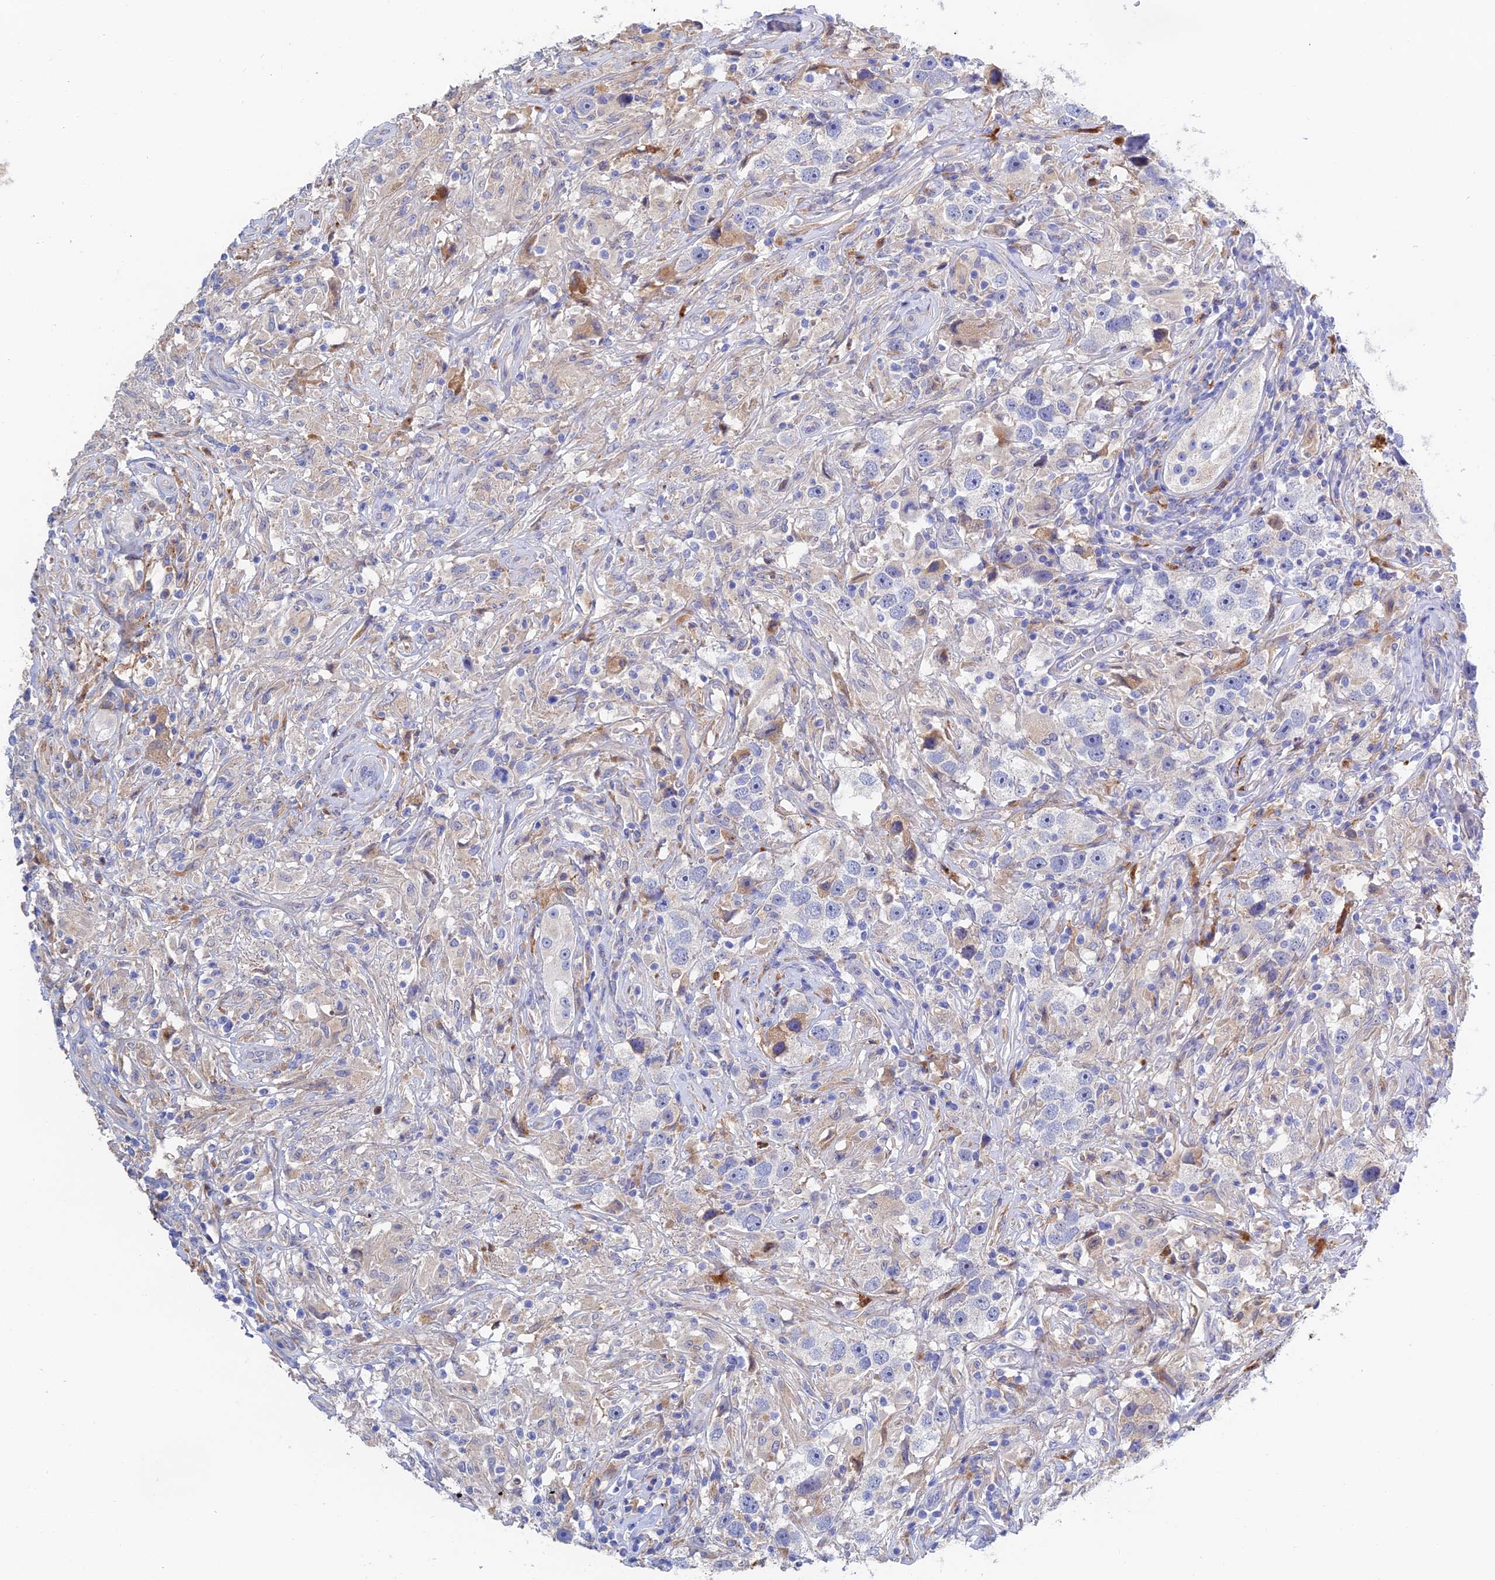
{"staining": {"intensity": "negative", "quantity": "none", "location": "none"}, "tissue": "testis cancer", "cell_type": "Tumor cells", "image_type": "cancer", "snomed": [{"axis": "morphology", "description": "Seminoma, NOS"}, {"axis": "topography", "description": "Testis"}], "caption": "Micrograph shows no significant protein expression in tumor cells of seminoma (testis).", "gene": "RPGRIP1L", "patient": {"sex": "male", "age": 49}}